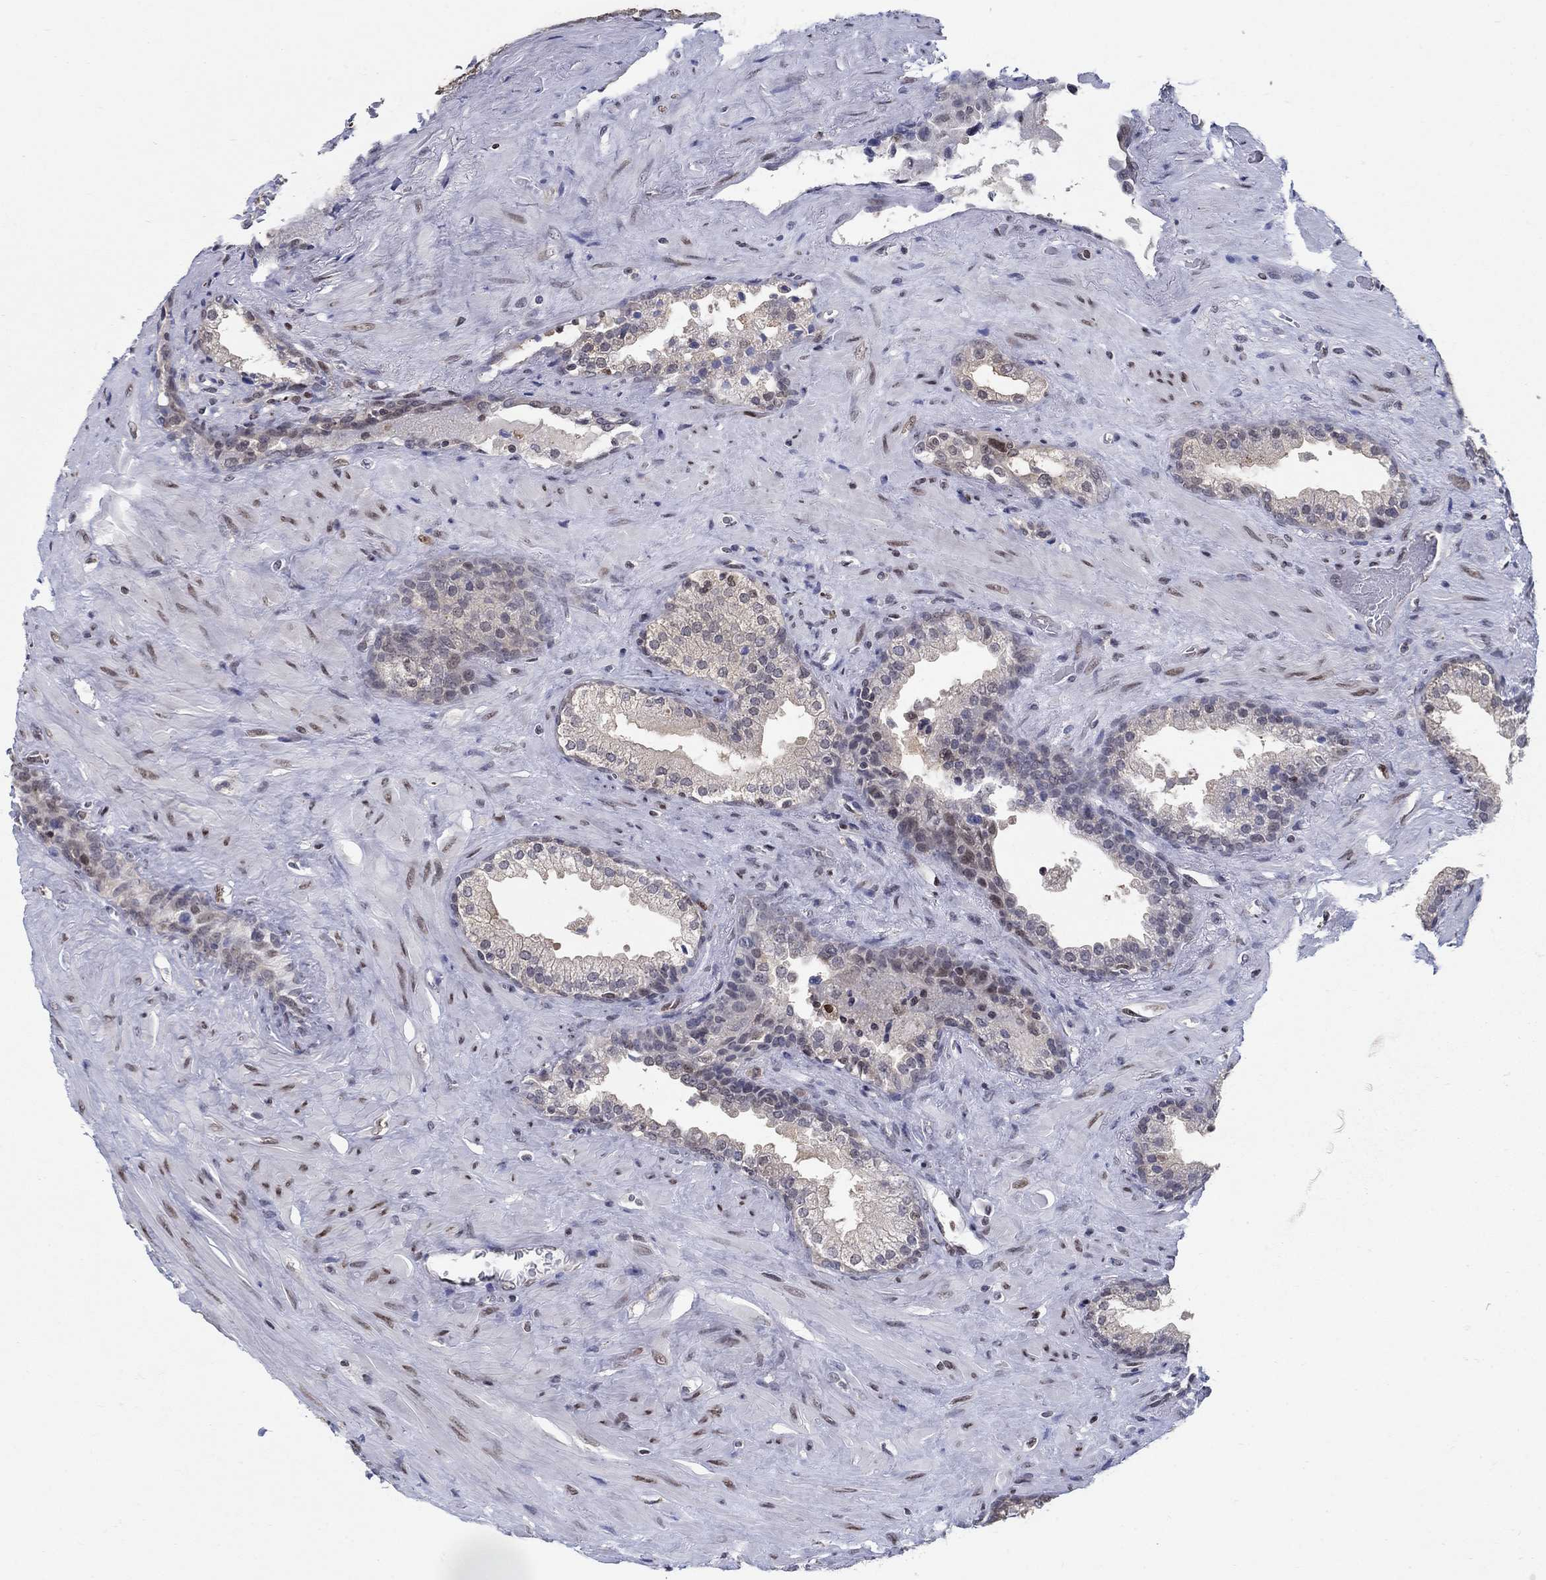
{"staining": {"intensity": "weak", "quantity": "<25%", "location": "nuclear"}, "tissue": "prostate", "cell_type": "Glandular cells", "image_type": "normal", "snomed": [{"axis": "morphology", "description": "Normal tissue, NOS"}, {"axis": "topography", "description": "Prostate"}], "caption": "Immunohistochemistry photomicrograph of benign human prostate stained for a protein (brown), which demonstrates no expression in glandular cells. (DAB (3,3'-diaminobenzidine) immunohistochemistry with hematoxylin counter stain).", "gene": "CENPE", "patient": {"sex": "male", "age": 63}}